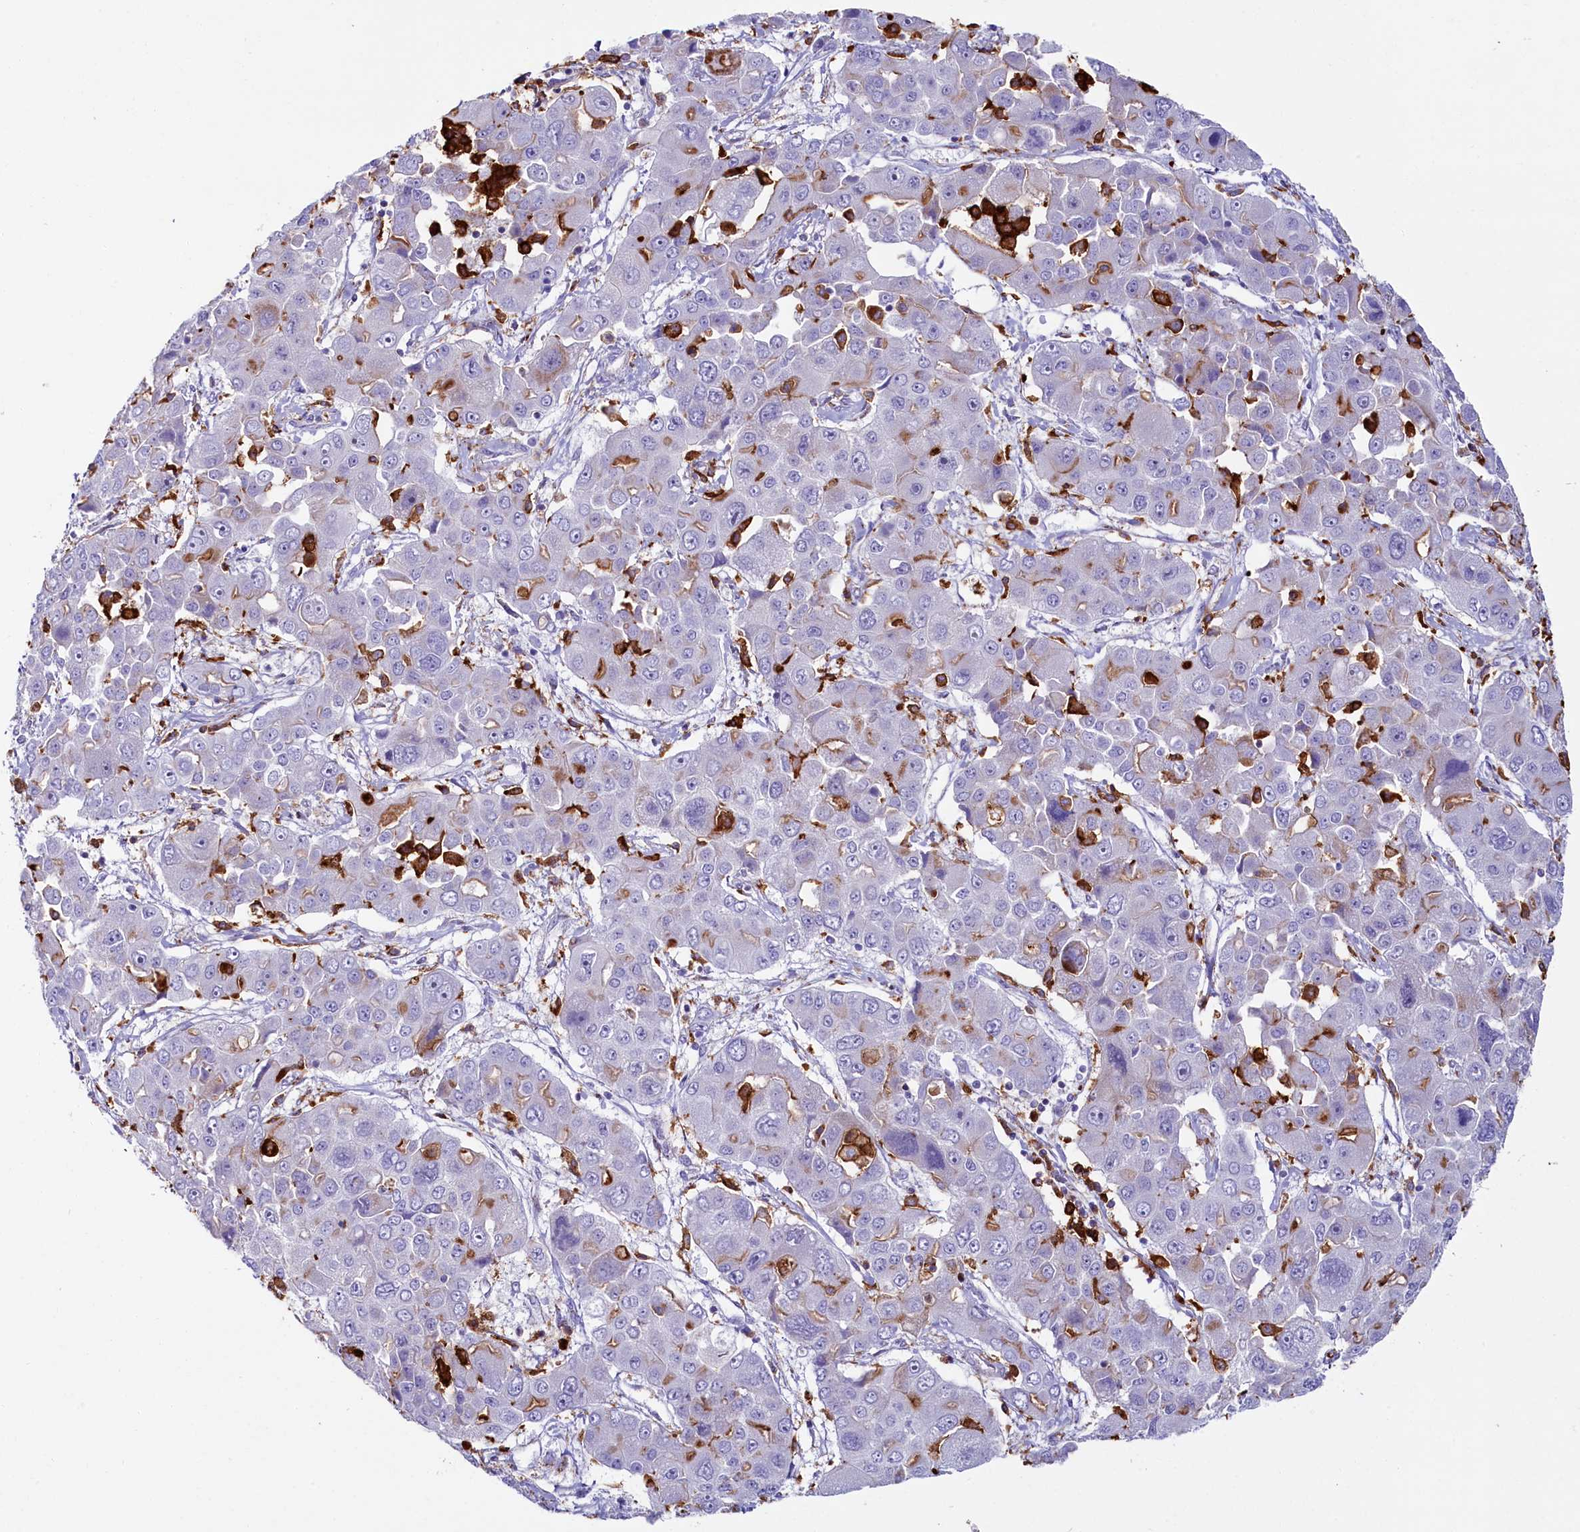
{"staining": {"intensity": "negative", "quantity": "none", "location": "none"}, "tissue": "liver cancer", "cell_type": "Tumor cells", "image_type": "cancer", "snomed": [{"axis": "morphology", "description": "Cholangiocarcinoma"}, {"axis": "topography", "description": "Liver"}], "caption": "This is an IHC image of human cholangiocarcinoma (liver). There is no expression in tumor cells.", "gene": "IL20RA", "patient": {"sex": "male", "age": 67}}